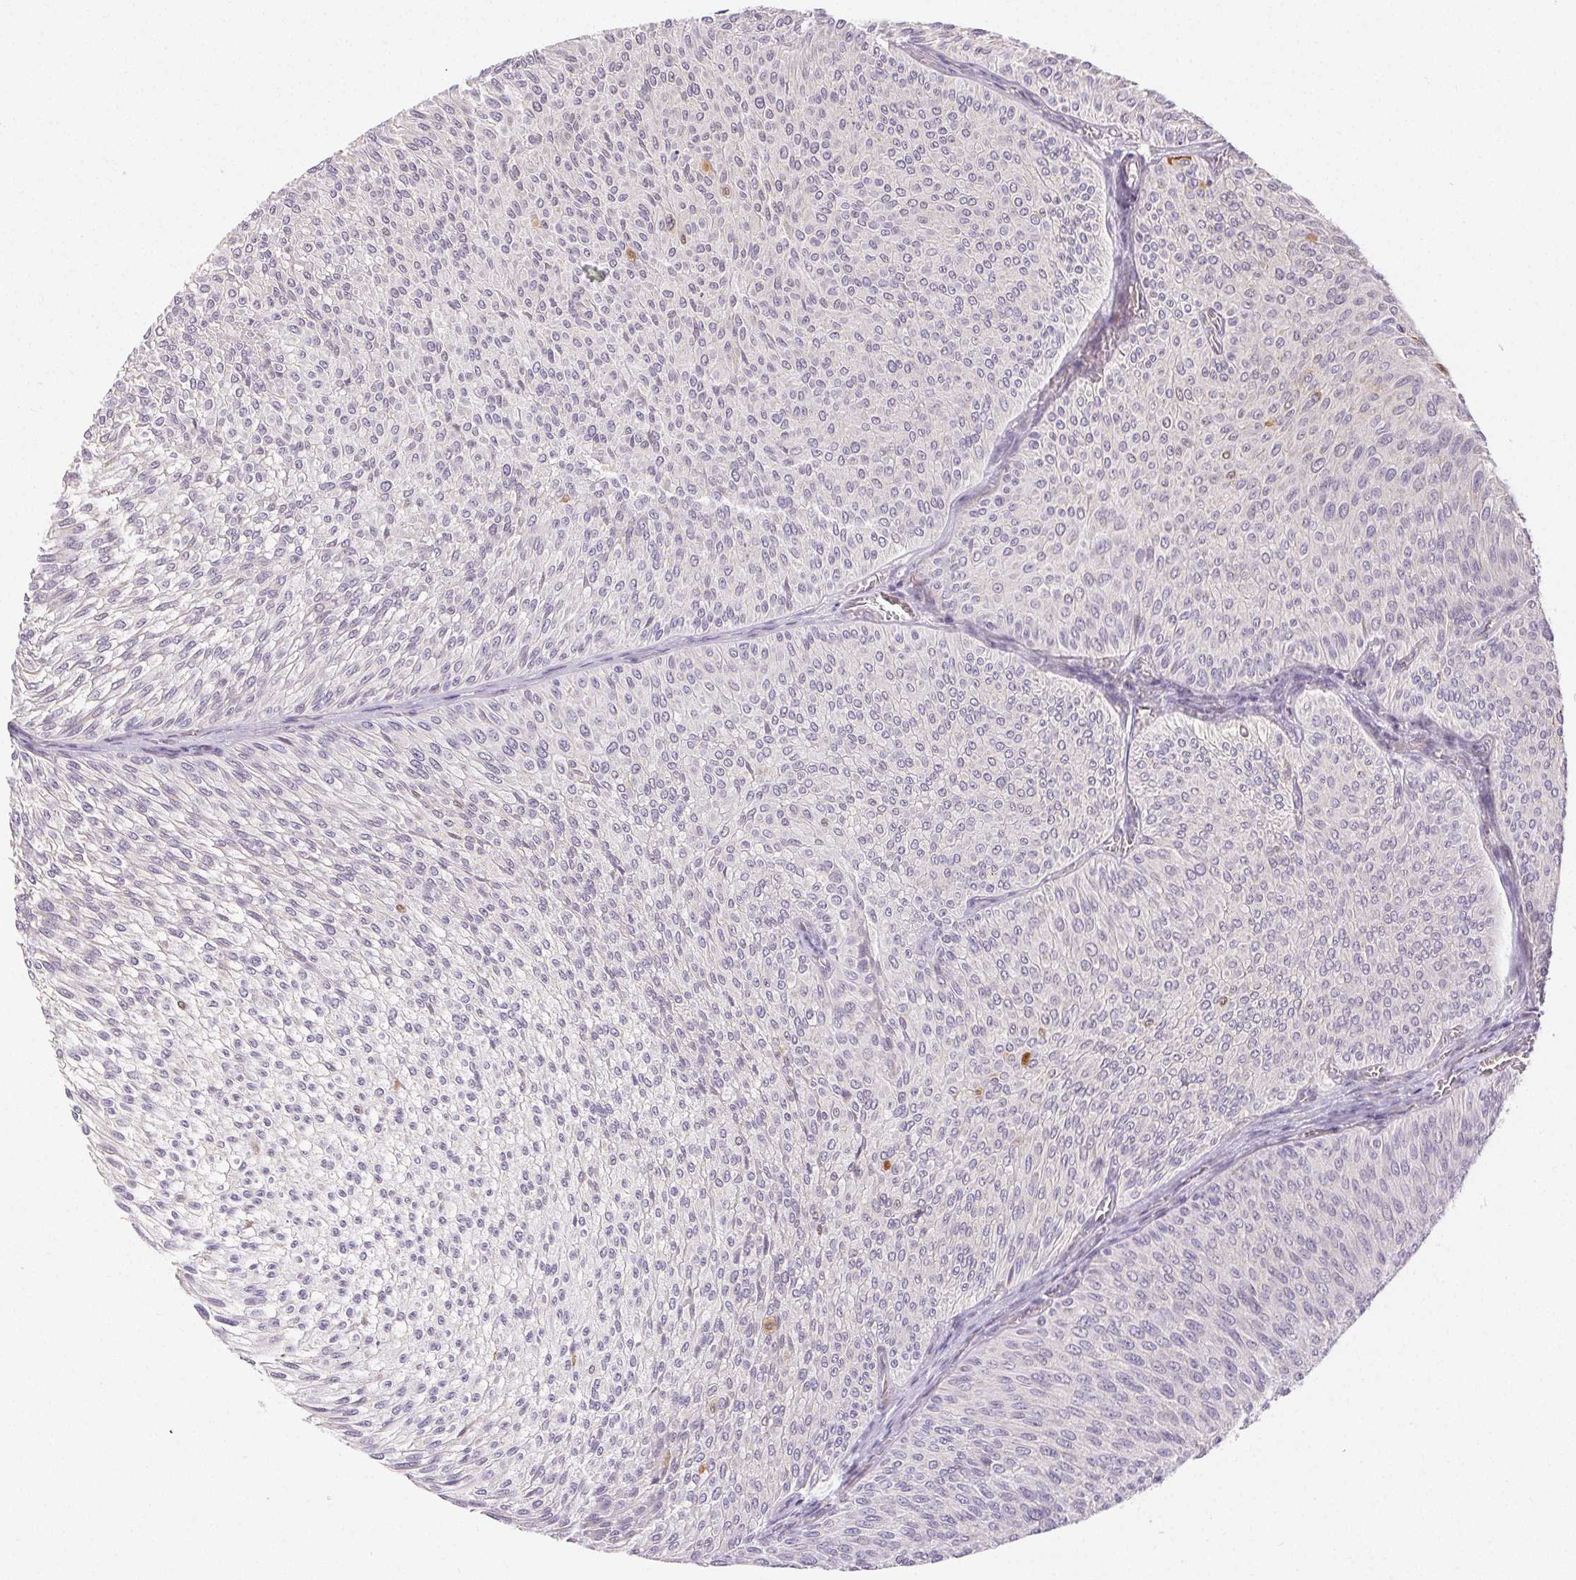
{"staining": {"intensity": "negative", "quantity": "none", "location": "none"}, "tissue": "urothelial cancer", "cell_type": "Tumor cells", "image_type": "cancer", "snomed": [{"axis": "morphology", "description": "Urothelial carcinoma, Low grade"}, {"axis": "topography", "description": "Urinary bladder"}], "caption": "IHC histopathology image of human low-grade urothelial carcinoma stained for a protein (brown), which exhibits no staining in tumor cells.", "gene": "RPGRIP1", "patient": {"sex": "male", "age": 91}}